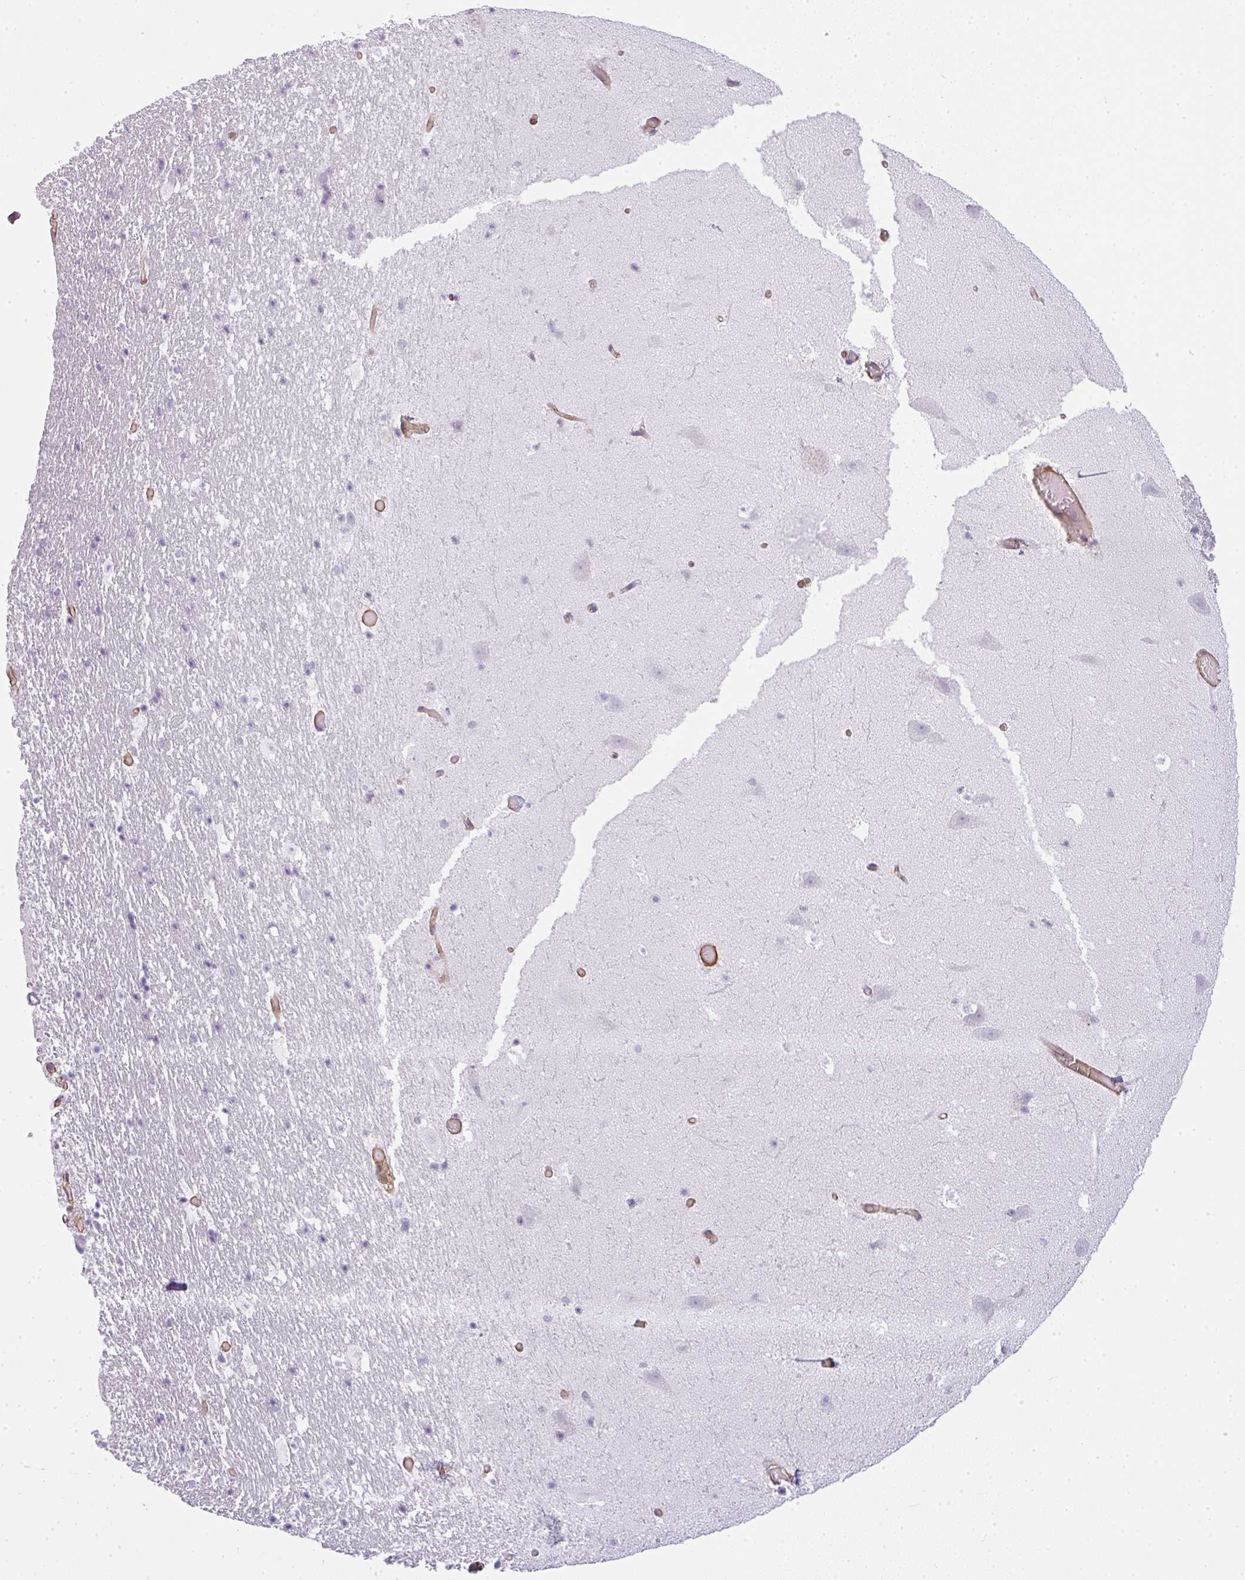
{"staining": {"intensity": "negative", "quantity": "none", "location": "none"}, "tissue": "hippocampus", "cell_type": "Glial cells", "image_type": "normal", "snomed": [{"axis": "morphology", "description": "Normal tissue, NOS"}, {"axis": "topography", "description": "Hippocampus"}], "caption": "The micrograph reveals no significant staining in glial cells of hippocampus.", "gene": "SULF1", "patient": {"sex": "female", "age": 42}}